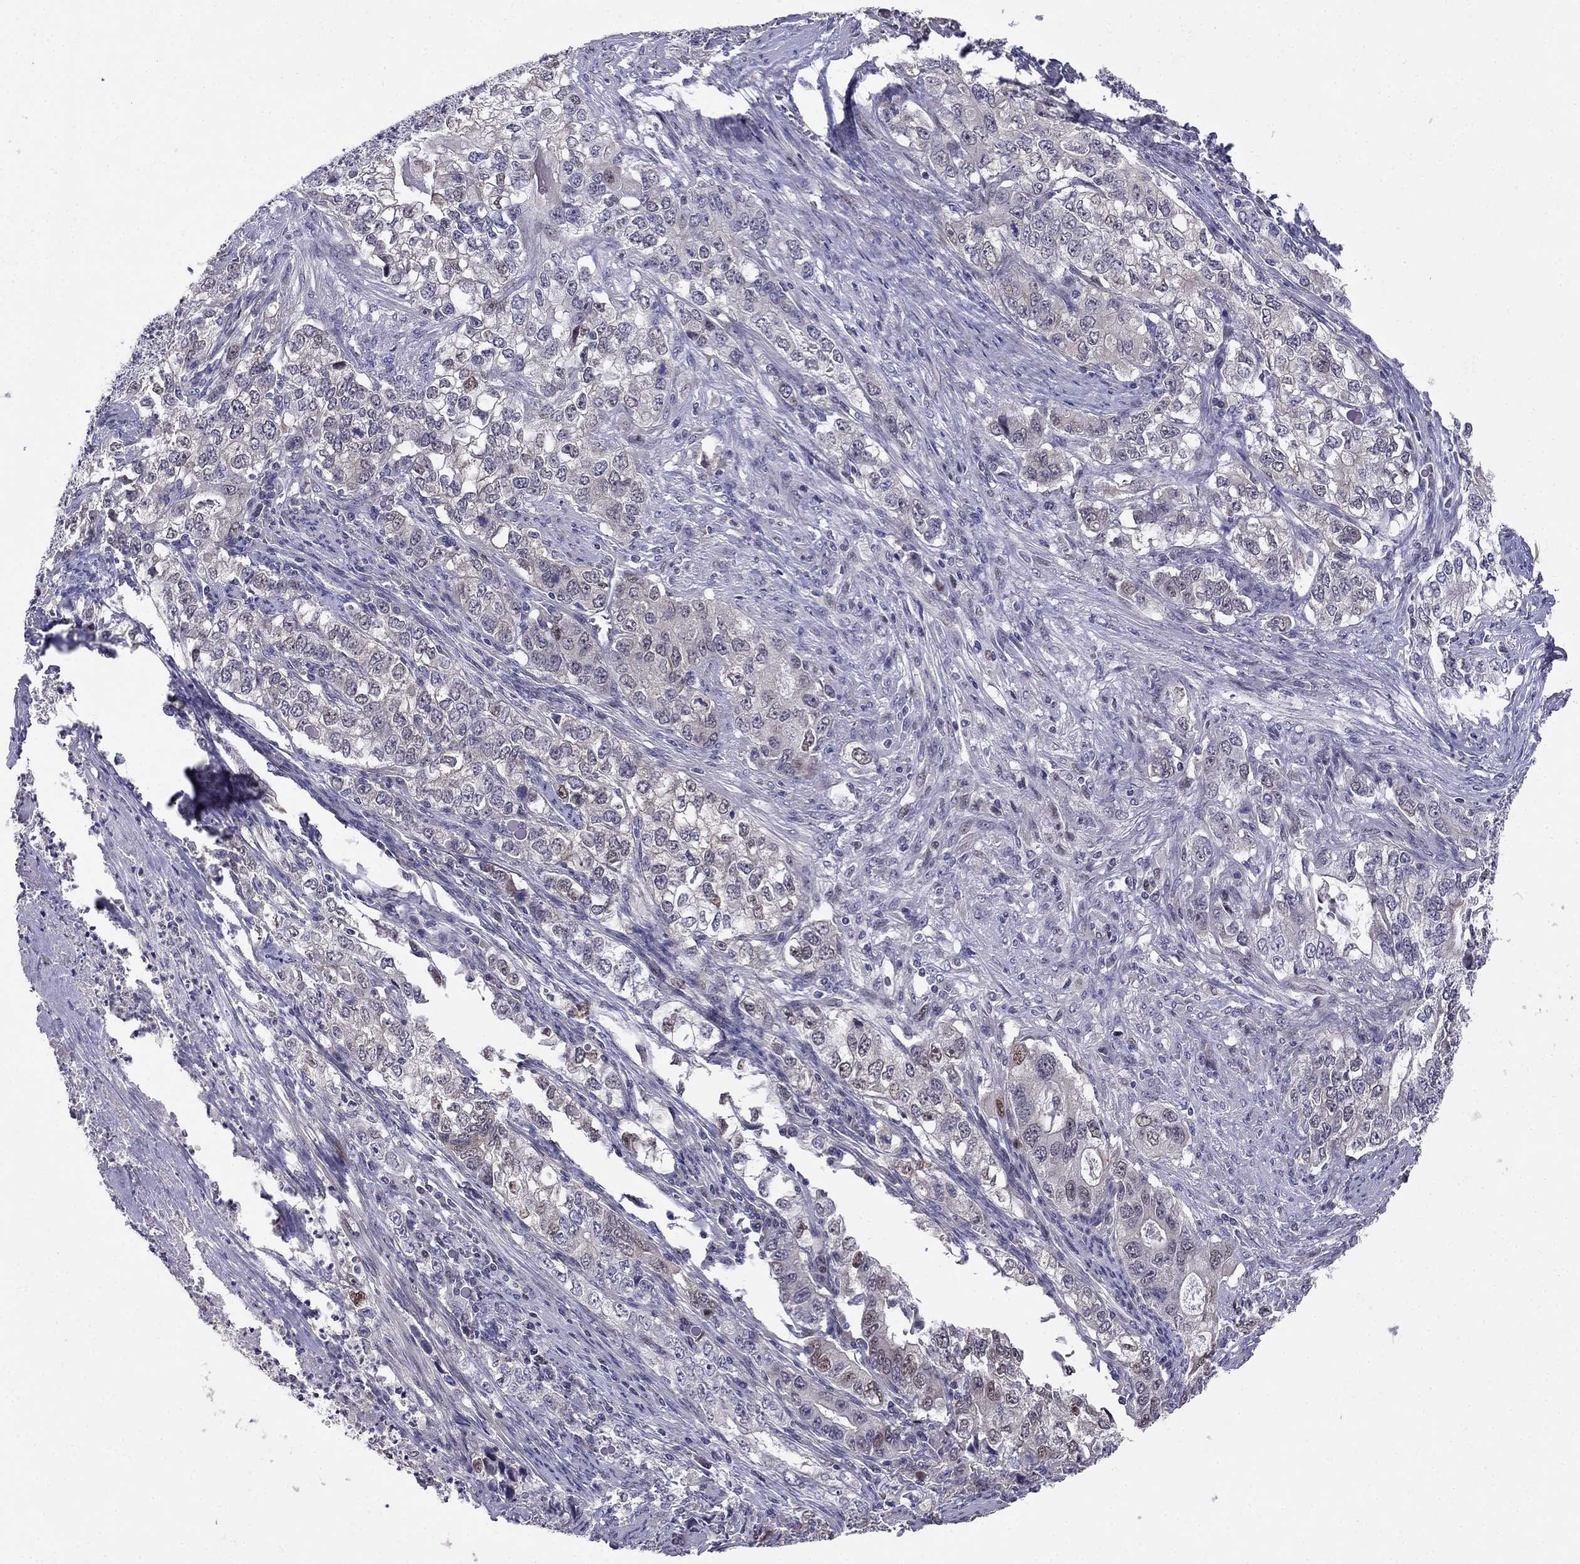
{"staining": {"intensity": "weak", "quantity": "<25%", "location": "nuclear"}, "tissue": "stomach cancer", "cell_type": "Tumor cells", "image_type": "cancer", "snomed": [{"axis": "morphology", "description": "Adenocarcinoma, NOS"}, {"axis": "topography", "description": "Stomach, lower"}], "caption": "Immunohistochemistry of human stomach cancer (adenocarcinoma) demonstrates no expression in tumor cells.", "gene": "LRRC39", "patient": {"sex": "female", "age": 72}}